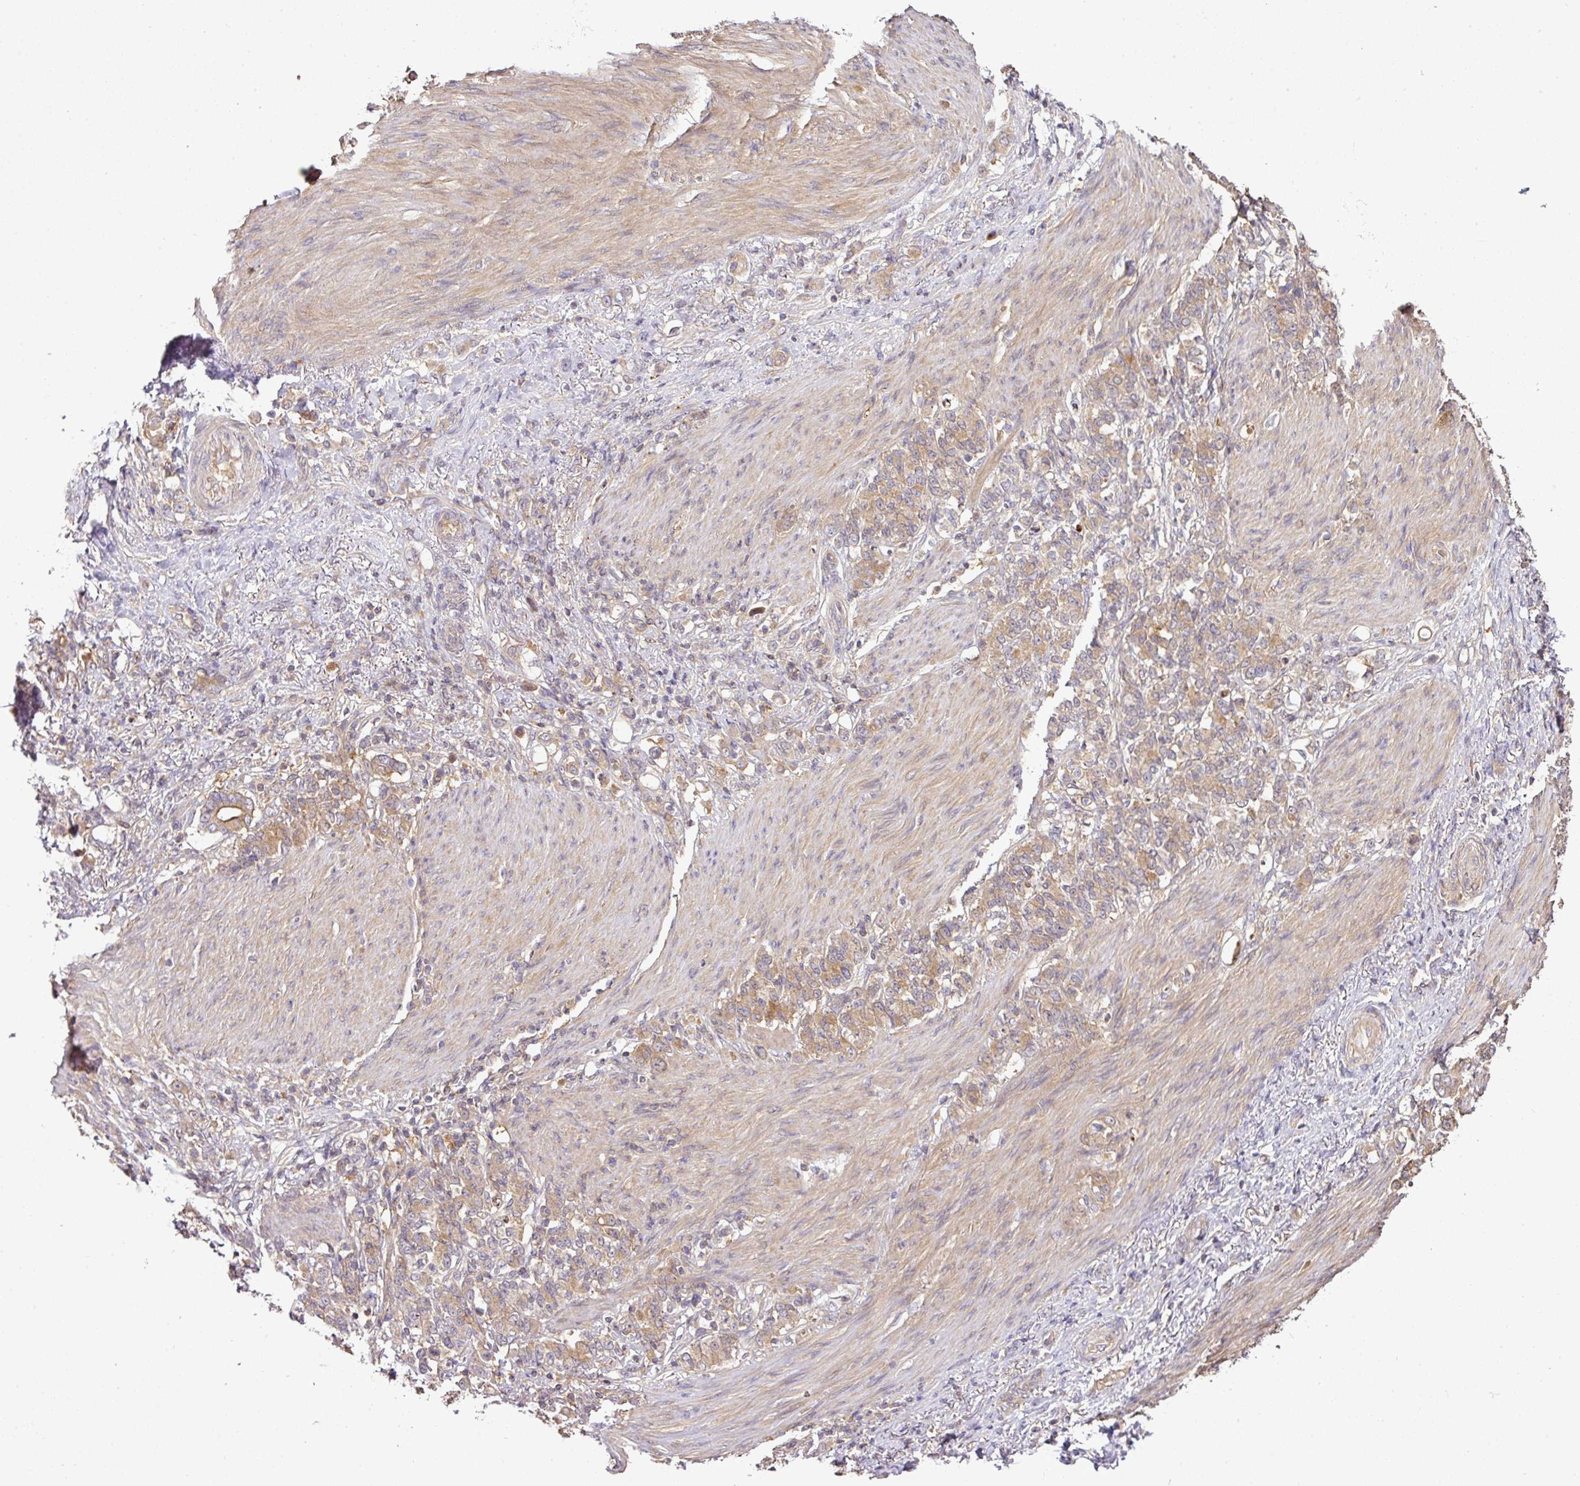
{"staining": {"intensity": "weak", "quantity": ">75%", "location": "cytoplasmic/membranous"}, "tissue": "stomach cancer", "cell_type": "Tumor cells", "image_type": "cancer", "snomed": [{"axis": "morphology", "description": "Adenocarcinoma, NOS"}, {"axis": "topography", "description": "Stomach"}], "caption": "A brown stain highlights weak cytoplasmic/membranous staining of a protein in stomach cancer tumor cells. (DAB IHC with brightfield microscopy, high magnification).", "gene": "TMEM107", "patient": {"sex": "female", "age": 79}}